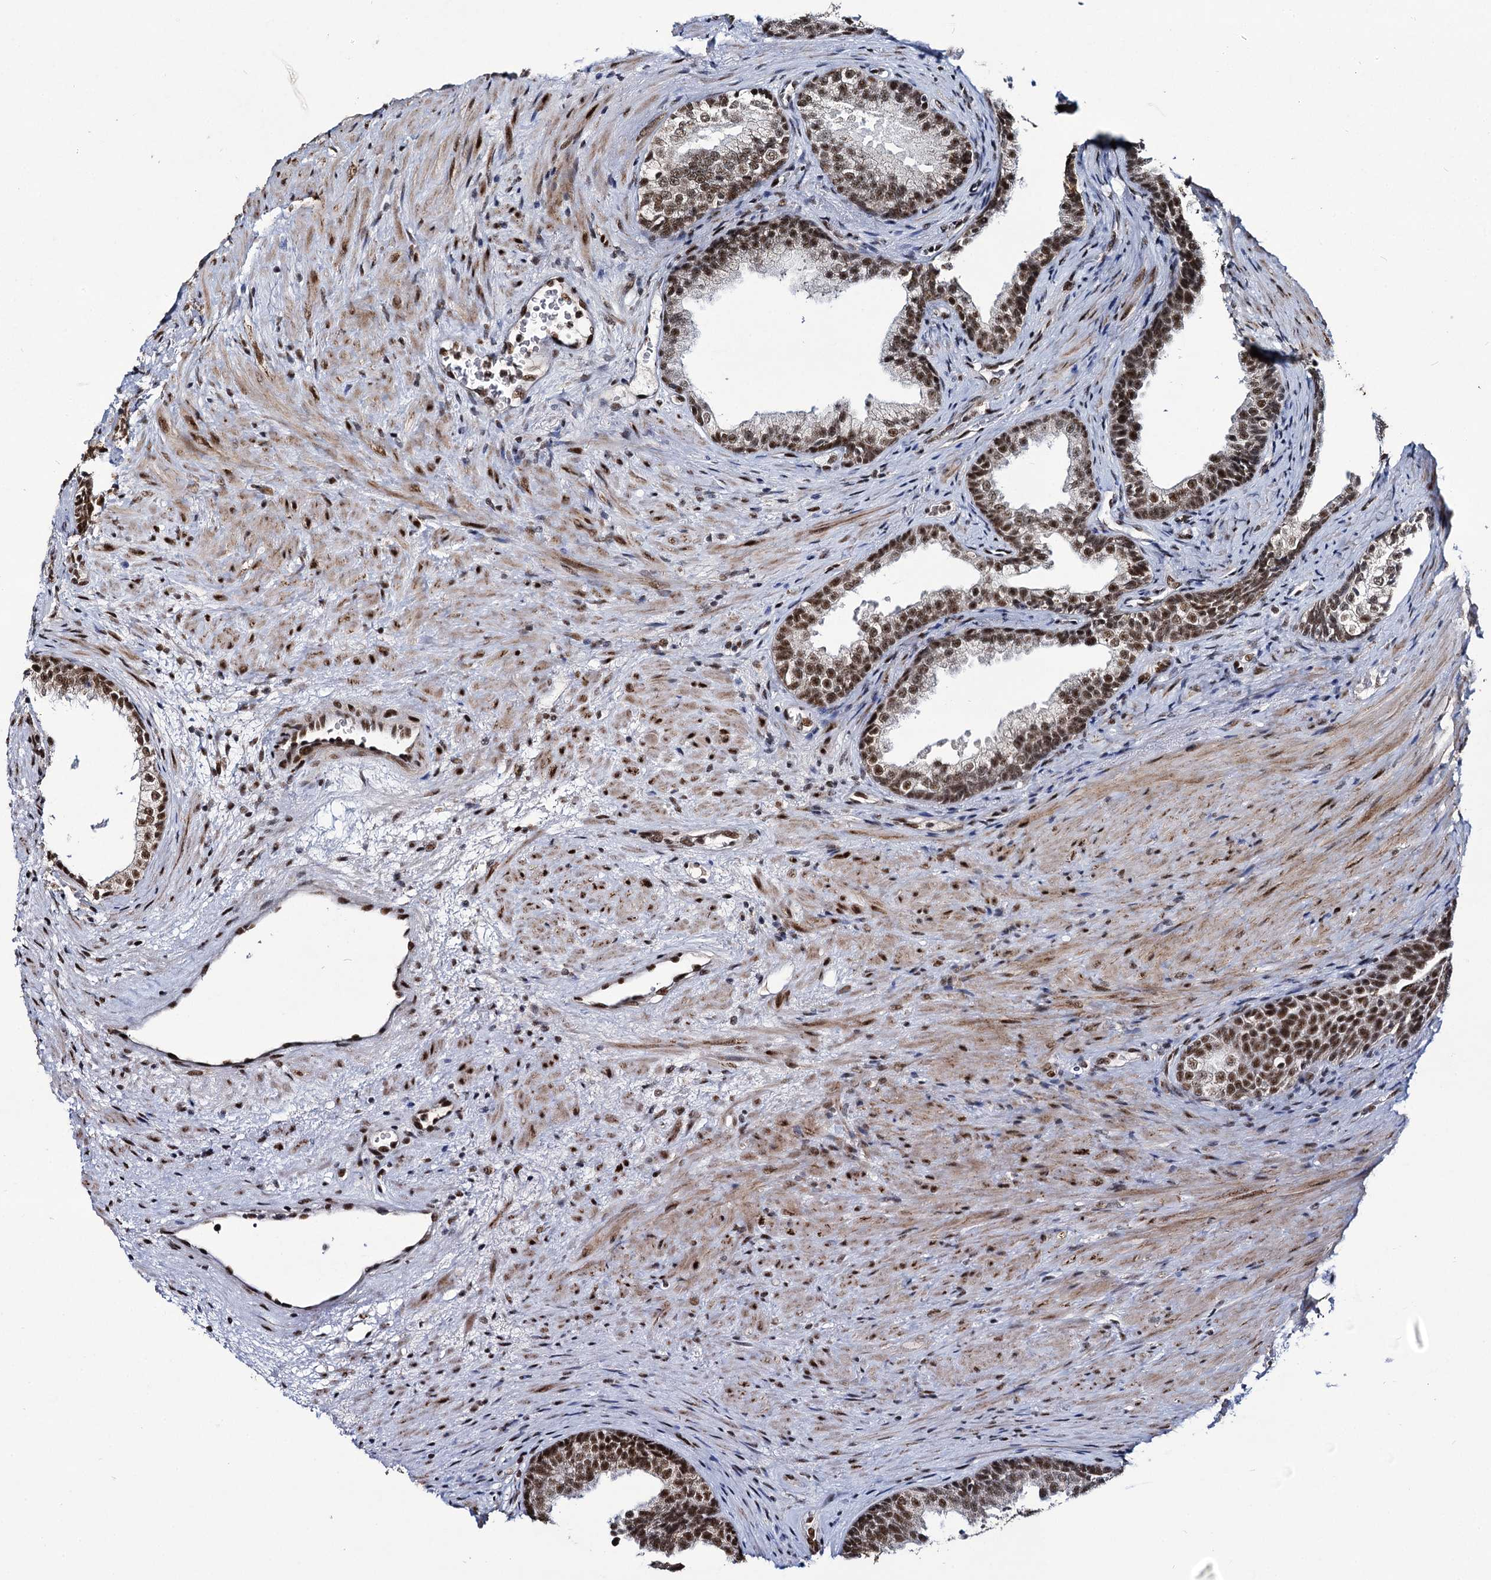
{"staining": {"intensity": "strong", "quantity": "25%-75%", "location": "nuclear"}, "tissue": "prostate", "cell_type": "Glandular cells", "image_type": "normal", "snomed": [{"axis": "morphology", "description": "Normal tissue, NOS"}, {"axis": "topography", "description": "Prostate"}], "caption": "A micrograph of prostate stained for a protein displays strong nuclear brown staining in glandular cells.", "gene": "RPUSD4", "patient": {"sex": "male", "age": 76}}